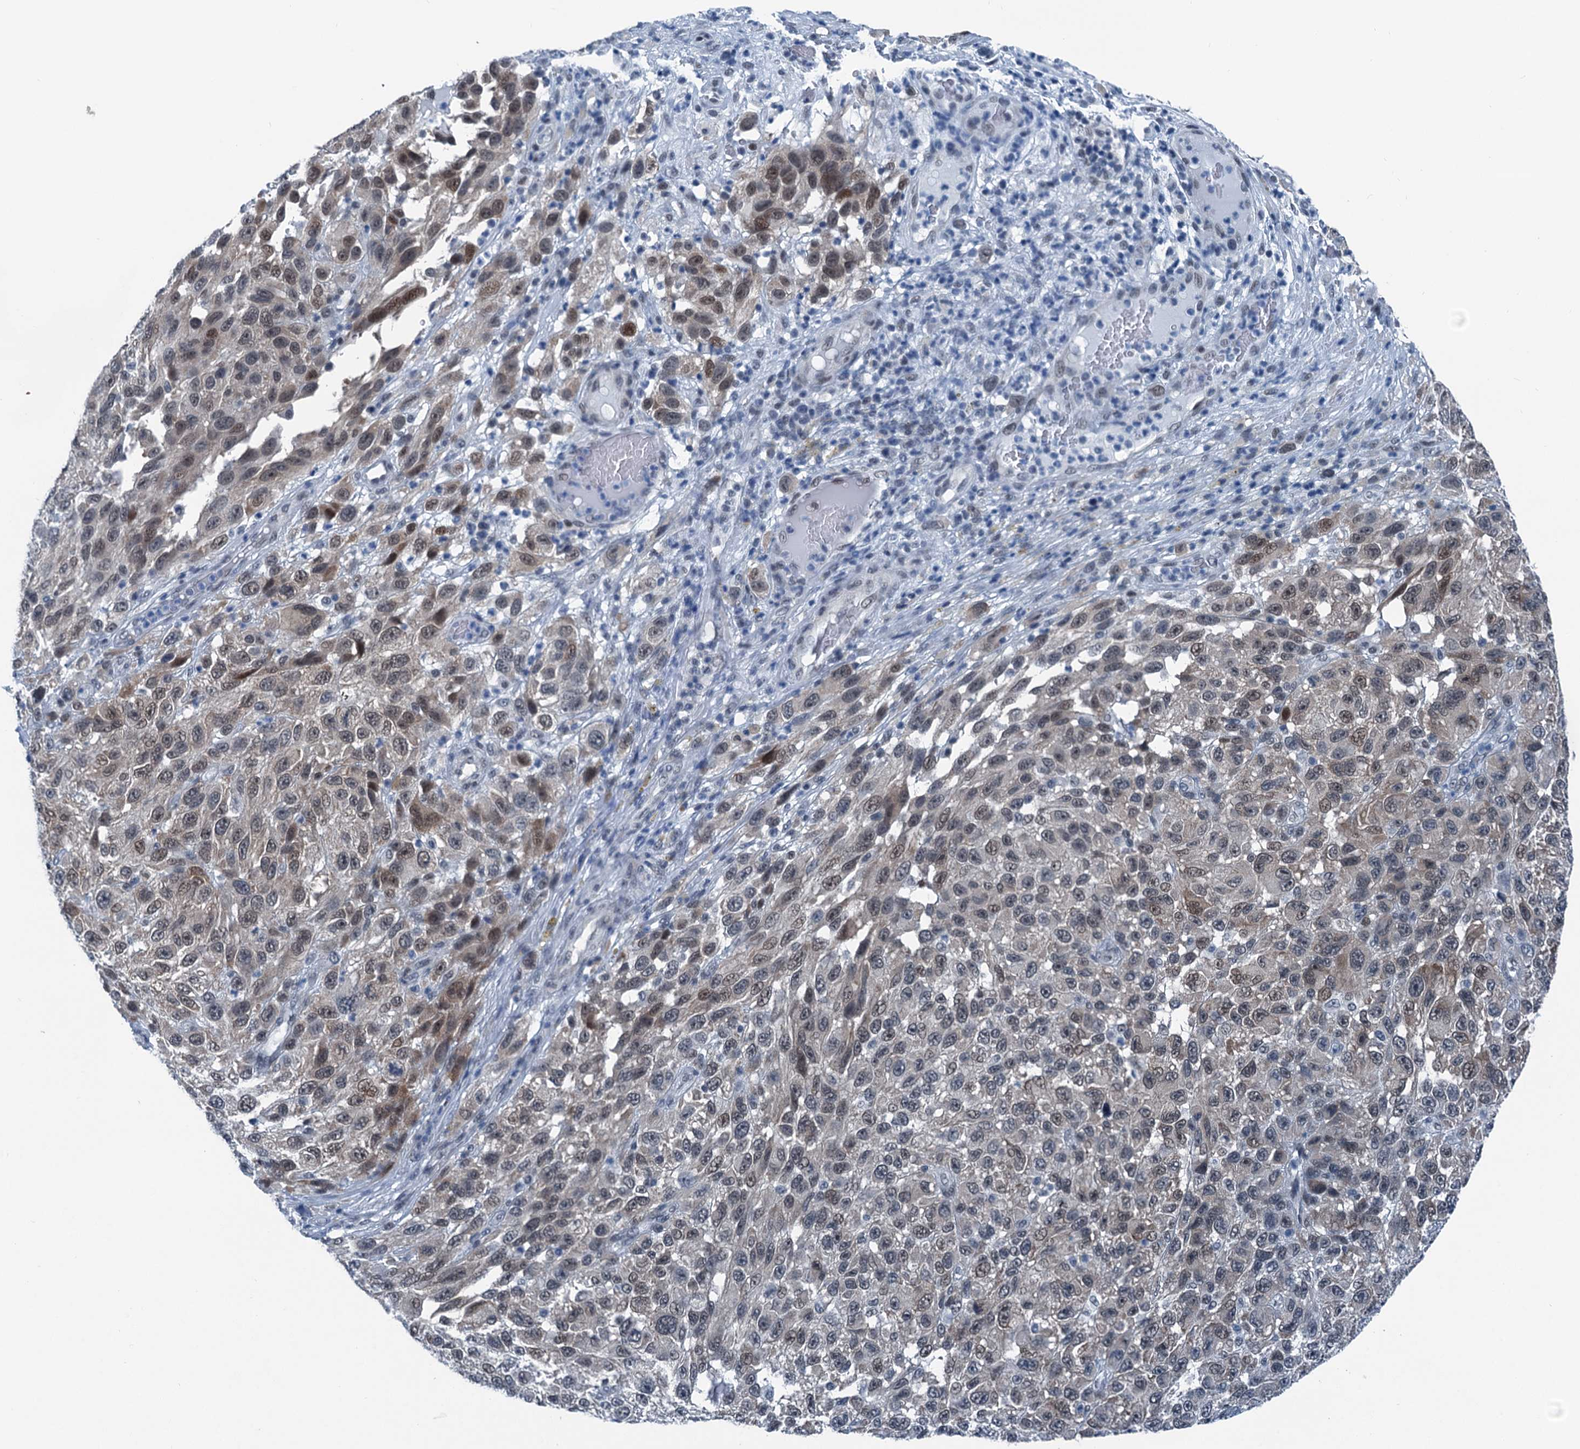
{"staining": {"intensity": "moderate", "quantity": "<25%", "location": "nuclear"}, "tissue": "melanoma", "cell_type": "Tumor cells", "image_type": "cancer", "snomed": [{"axis": "morphology", "description": "Malignant melanoma, NOS"}, {"axis": "topography", "description": "Skin"}], "caption": "The photomicrograph exhibits staining of malignant melanoma, revealing moderate nuclear protein expression (brown color) within tumor cells.", "gene": "TRPT1", "patient": {"sex": "female", "age": 96}}